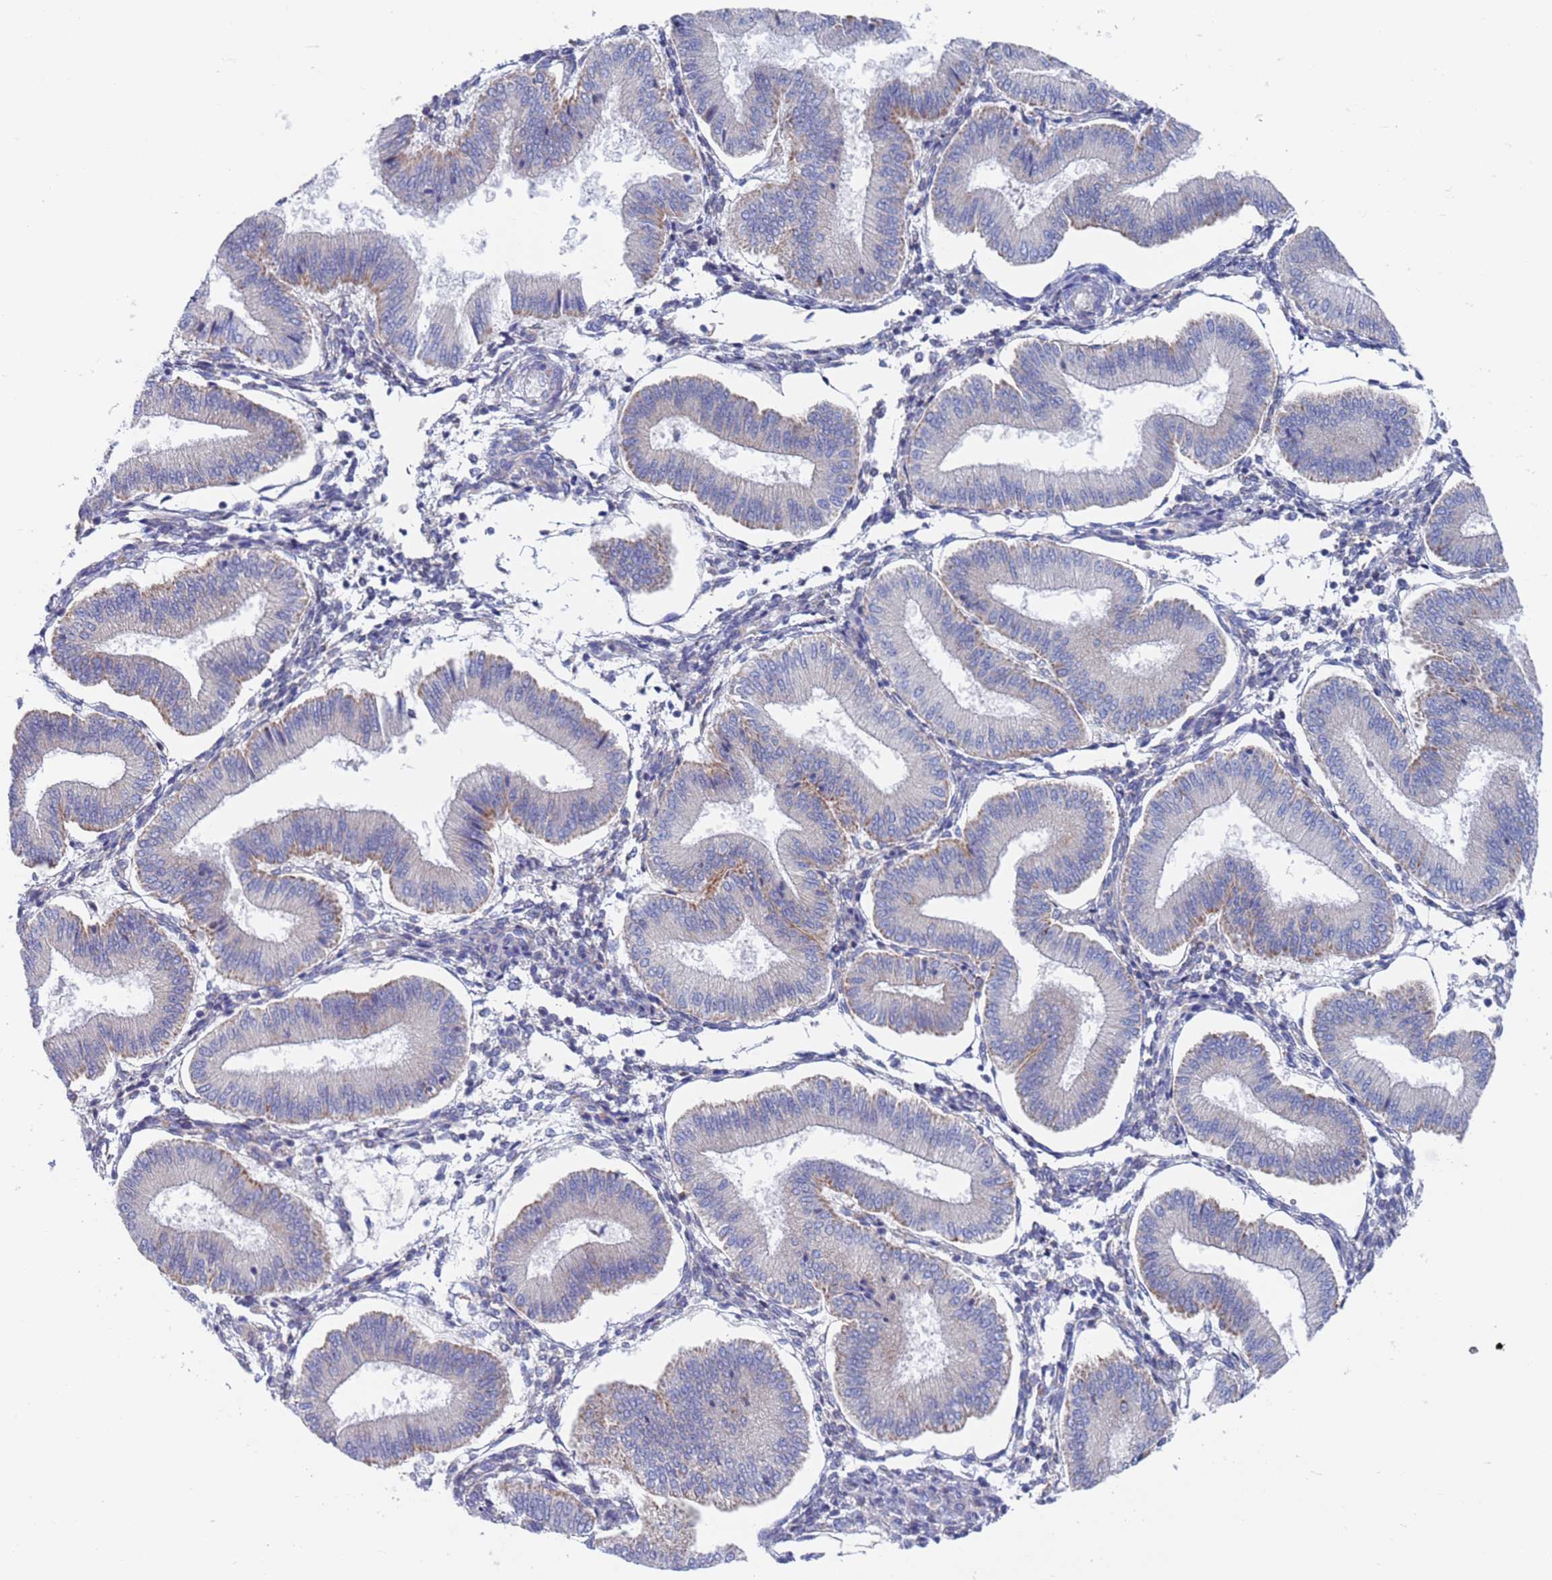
{"staining": {"intensity": "negative", "quantity": "none", "location": "none"}, "tissue": "endometrium", "cell_type": "Cells in endometrial stroma", "image_type": "normal", "snomed": [{"axis": "morphology", "description": "Normal tissue, NOS"}, {"axis": "topography", "description": "Endometrium"}], "caption": "High magnification brightfield microscopy of normal endometrium stained with DAB (brown) and counterstained with hematoxylin (blue): cells in endometrial stroma show no significant staining. The staining is performed using DAB brown chromogen with nuclei counter-stained in using hematoxylin.", "gene": "CHCHD6", "patient": {"sex": "female", "age": 39}}